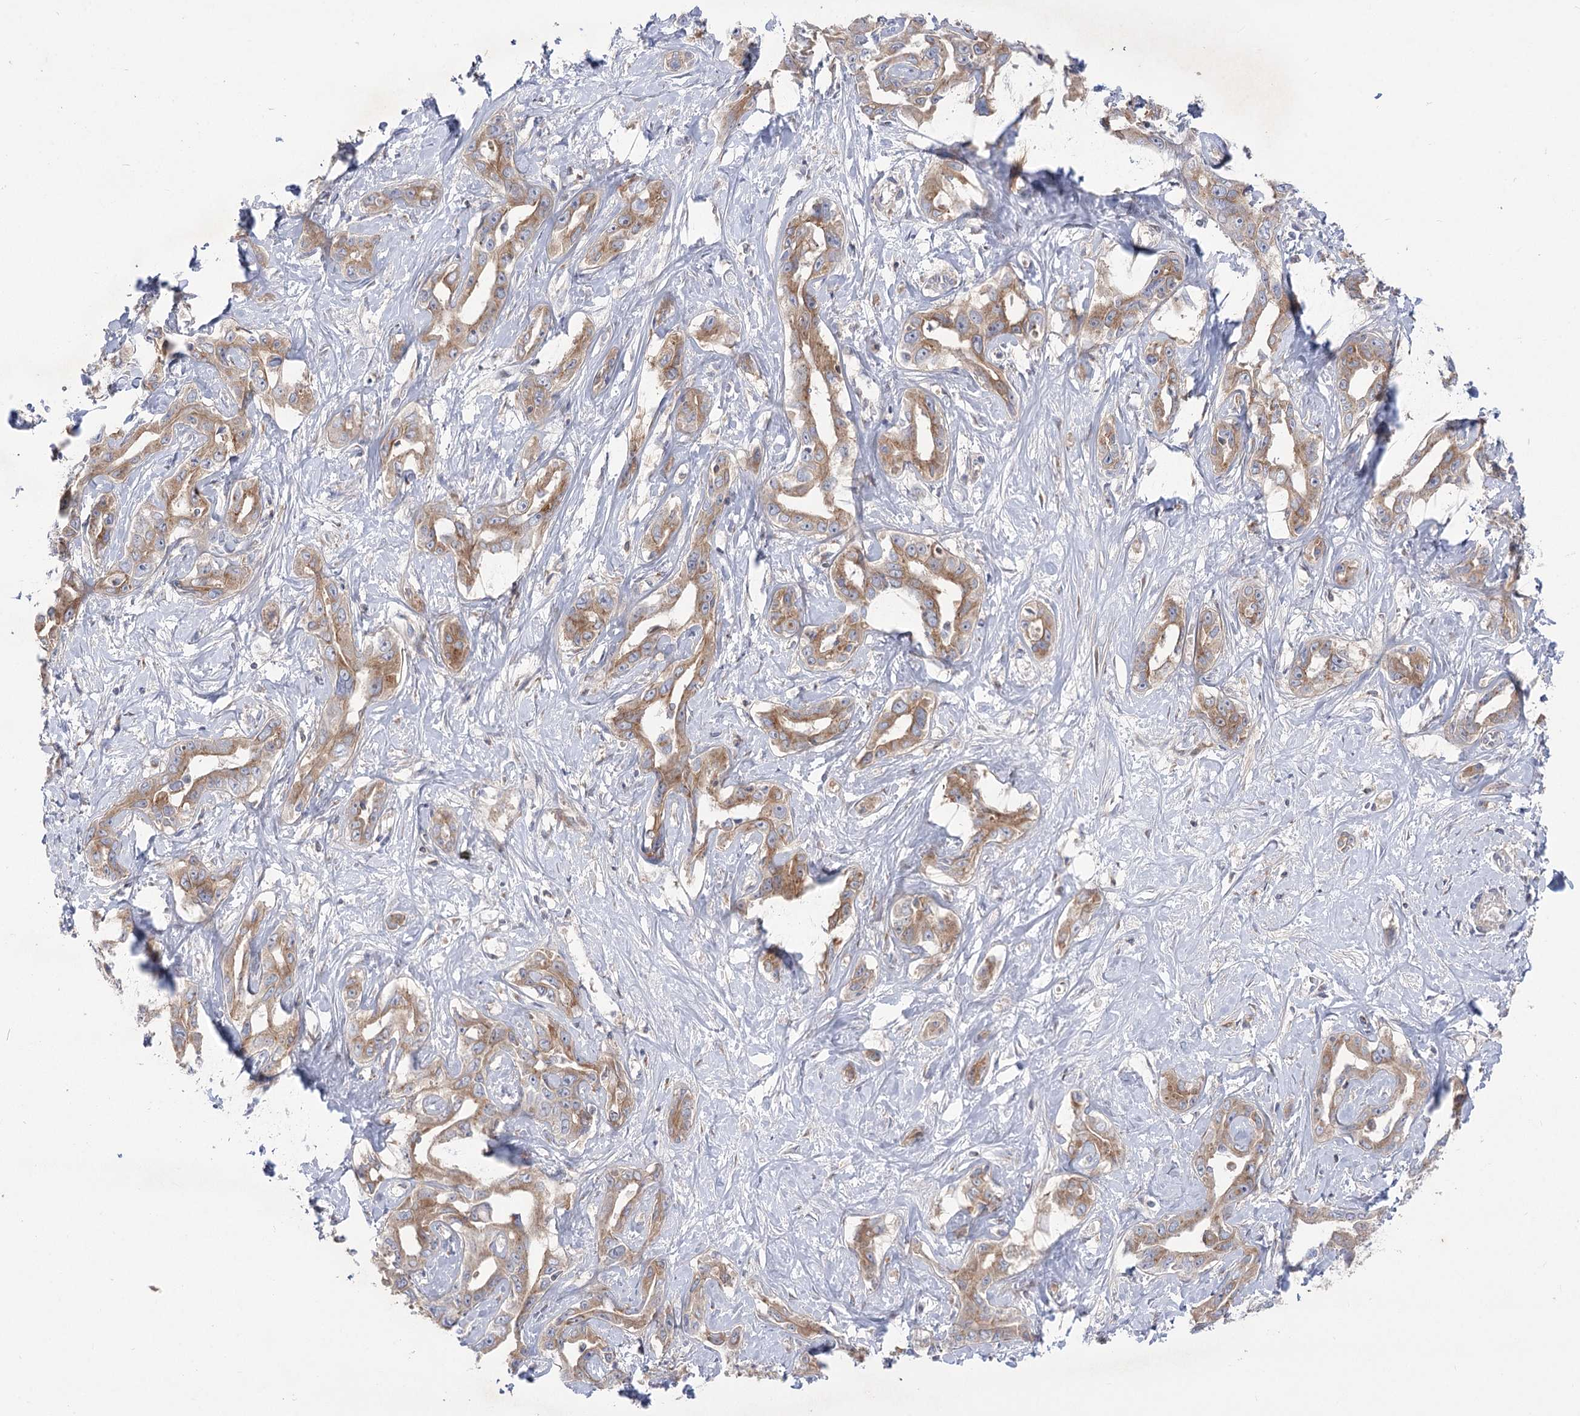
{"staining": {"intensity": "moderate", "quantity": ">75%", "location": "cytoplasmic/membranous"}, "tissue": "liver cancer", "cell_type": "Tumor cells", "image_type": "cancer", "snomed": [{"axis": "morphology", "description": "Cholangiocarcinoma"}, {"axis": "topography", "description": "Liver"}], "caption": "Moderate cytoplasmic/membranous staining for a protein is seen in about >75% of tumor cells of cholangiocarcinoma (liver) using IHC.", "gene": "GBF1", "patient": {"sex": "male", "age": 59}}